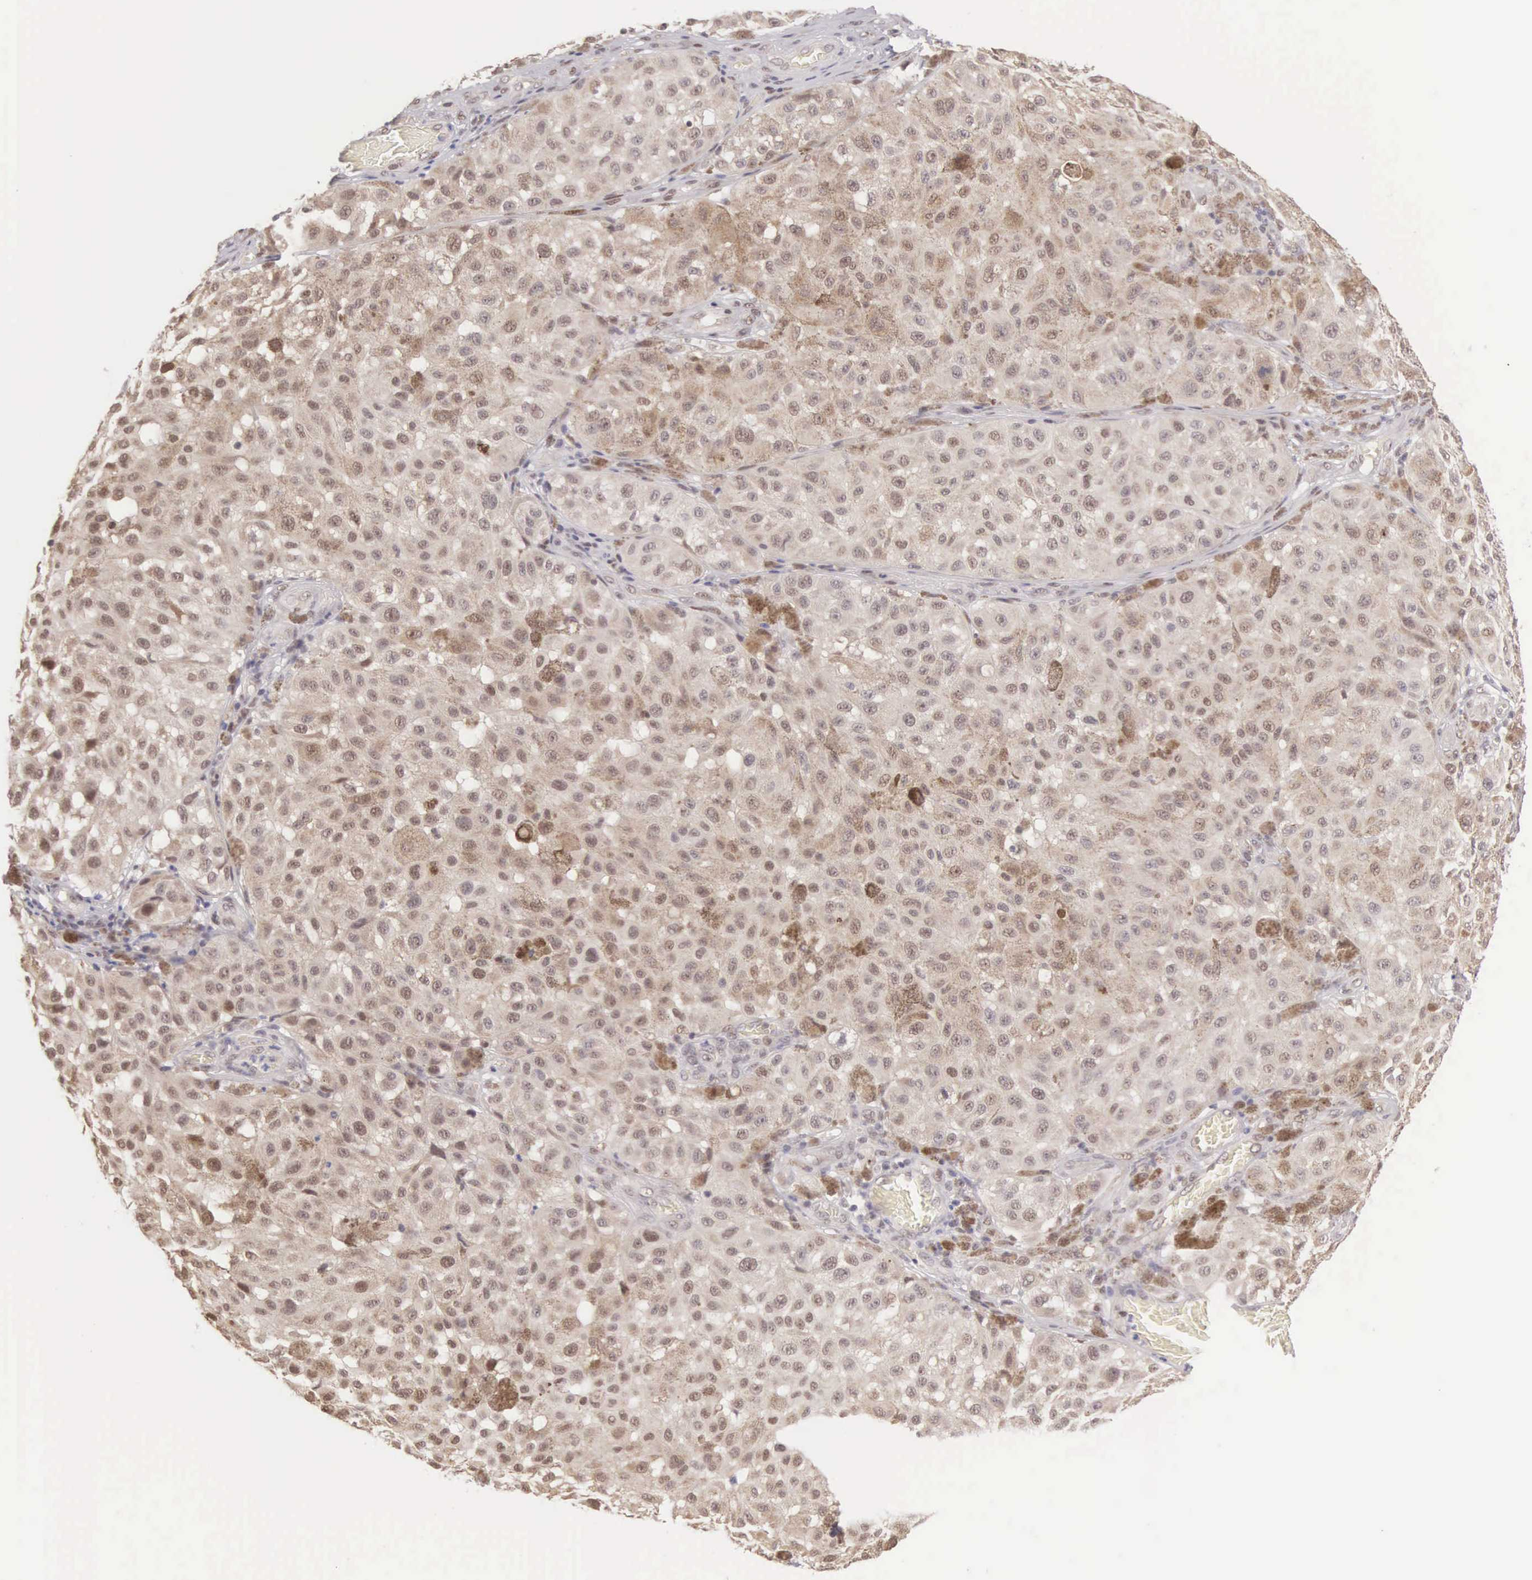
{"staining": {"intensity": "weak", "quantity": "25%-75%", "location": "cytoplasmic/membranous,nuclear"}, "tissue": "melanoma", "cell_type": "Tumor cells", "image_type": "cancer", "snomed": [{"axis": "morphology", "description": "Malignant melanoma, NOS"}, {"axis": "topography", "description": "Skin"}], "caption": "Protein staining of malignant melanoma tissue exhibits weak cytoplasmic/membranous and nuclear staining in approximately 25%-75% of tumor cells.", "gene": "CCDC117", "patient": {"sex": "female", "age": 64}}